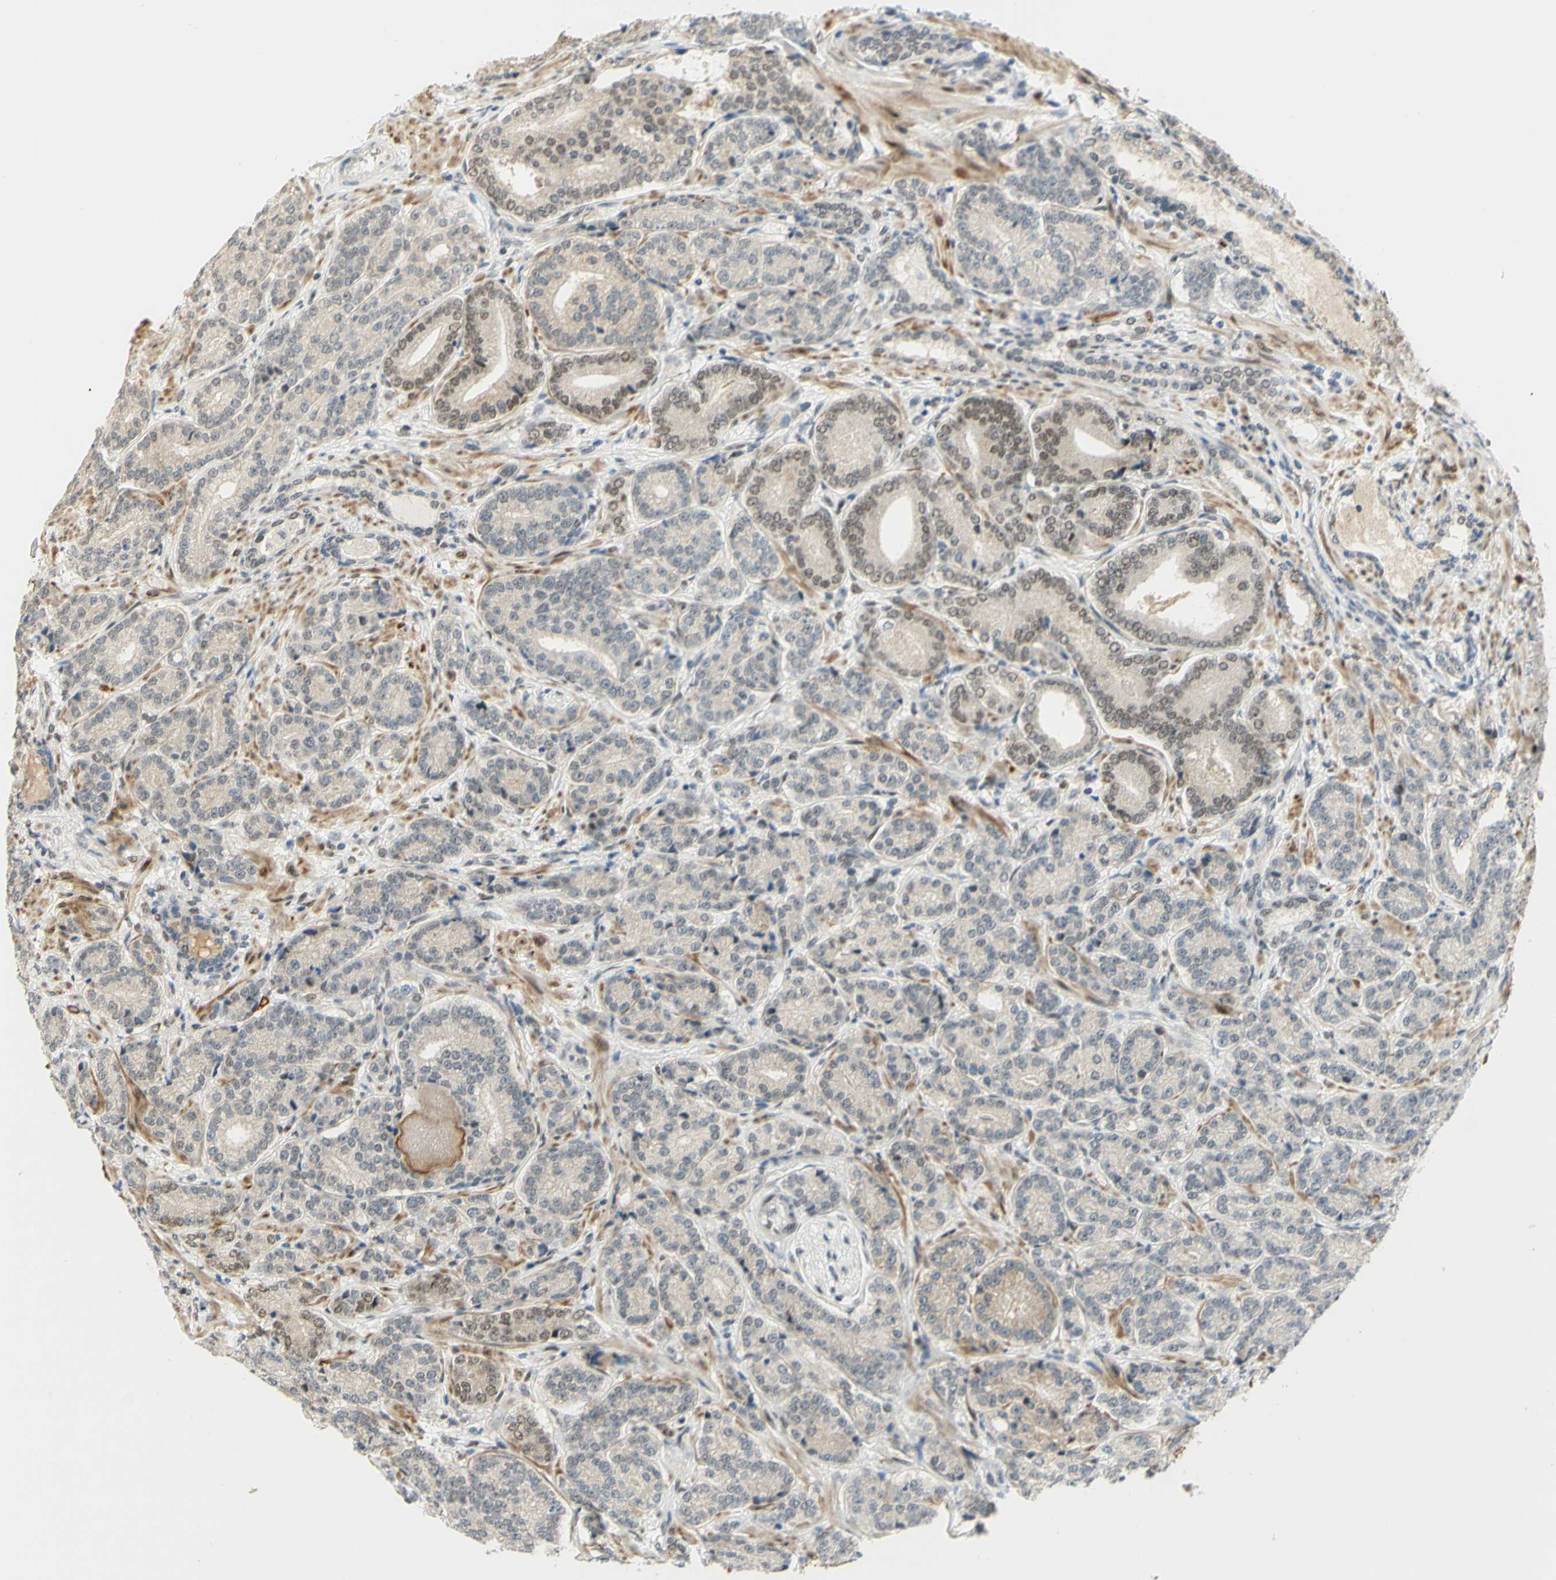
{"staining": {"intensity": "moderate", "quantity": "<25%", "location": "nuclear"}, "tissue": "prostate cancer", "cell_type": "Tumor cells", "image_type": "cancer", "snomed": [{"axis": "morphology", "description": "Adenocarcinoma, High grade"}, {"axis": "topography", "description": "Prostate"}], "caption": "Approximately <25% of tumor cells in human prostate cancer exhibit moderate nuclear protein staining as visualized by brown immunohistochemical staining.", "gene": "DDX1", "patient": {"sex": "male", "age": 61}}